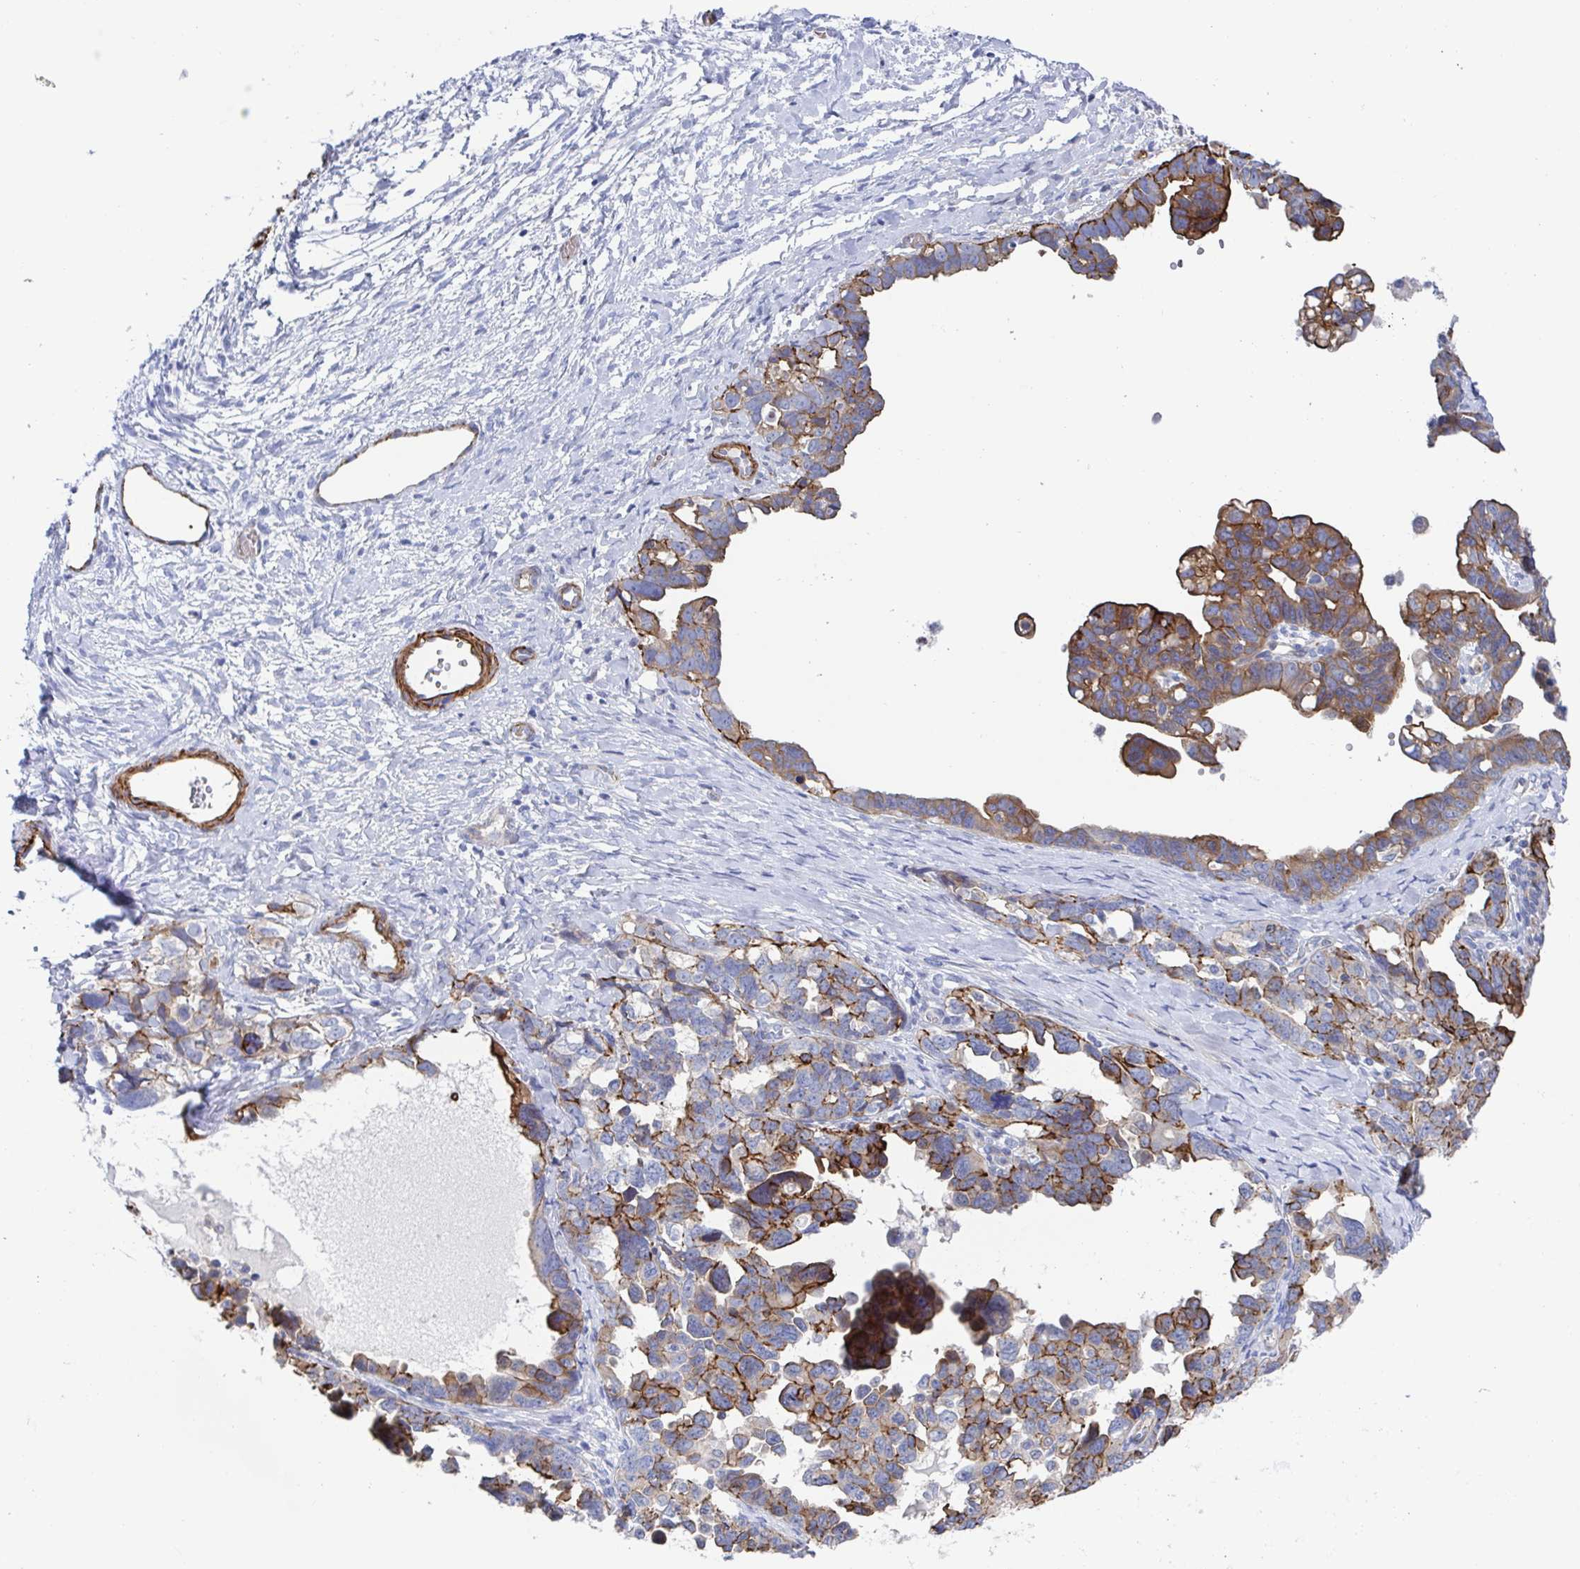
{"staining": {"intensity": "moderate", "quantity": "25%-75%", "location": "cytoplasmic/membranous"}, "tissue": "ovarian cancer", "cell_type": "Tumor cells", "image_type": "cancer", "snomed": [{"axis": "morphology", "description": "Cystadenocarcinoma, serous, NOS"}, {"axis": "topography", "description": "Ovary"}], "caption": "The photomicrograph shows immunohistochemical staining of ovarian serous cystadenocarcinoma. There is moderate cytoplasmic/membranous staining is seen in approximately 25%-75% of tumor cells. (IHC, brightfield microscopy, high magnification).", "gene": "KLC3", "patient": {"sex": "female", "age": 69}}